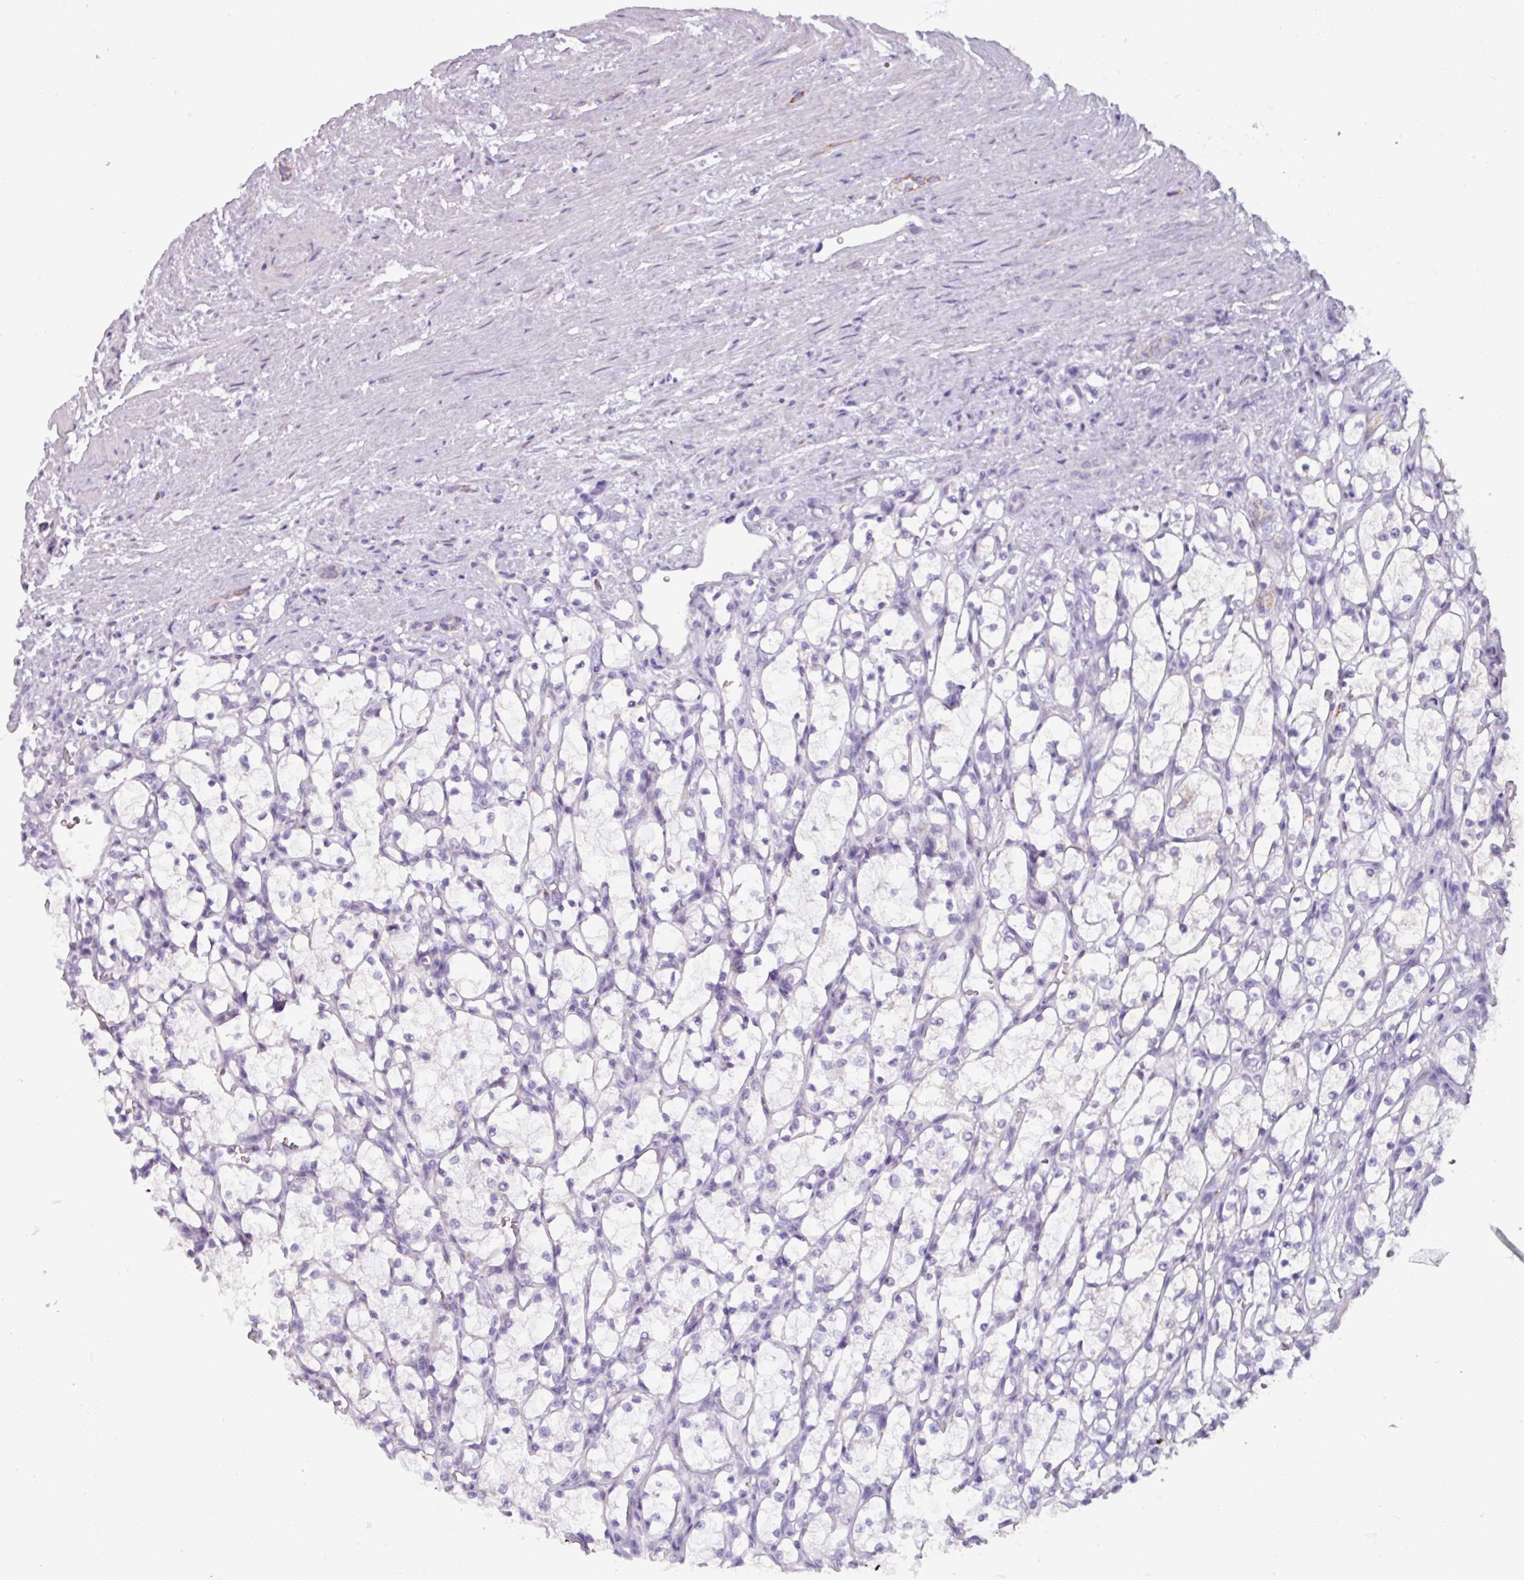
{"staining": {"intensity": "negative", "quantity": "none", "location": "none"}, "tissue": "renal cancer", "cell_type": "Tumor cells", "image_type": "cancer", "snomed": [{"axis": "morphology", "description": "Adenocarcinoma, NOS"}, {"axis": "topography", "description": "Kidney"}], "caption": "An IHC histopathology image of adenocarcinoma (renal) is shown. There is no staining in tumor cells of adenocarcinoma (renal).", "gene": "SPESP1", "patient": {"sex": "female", "age": 69}}